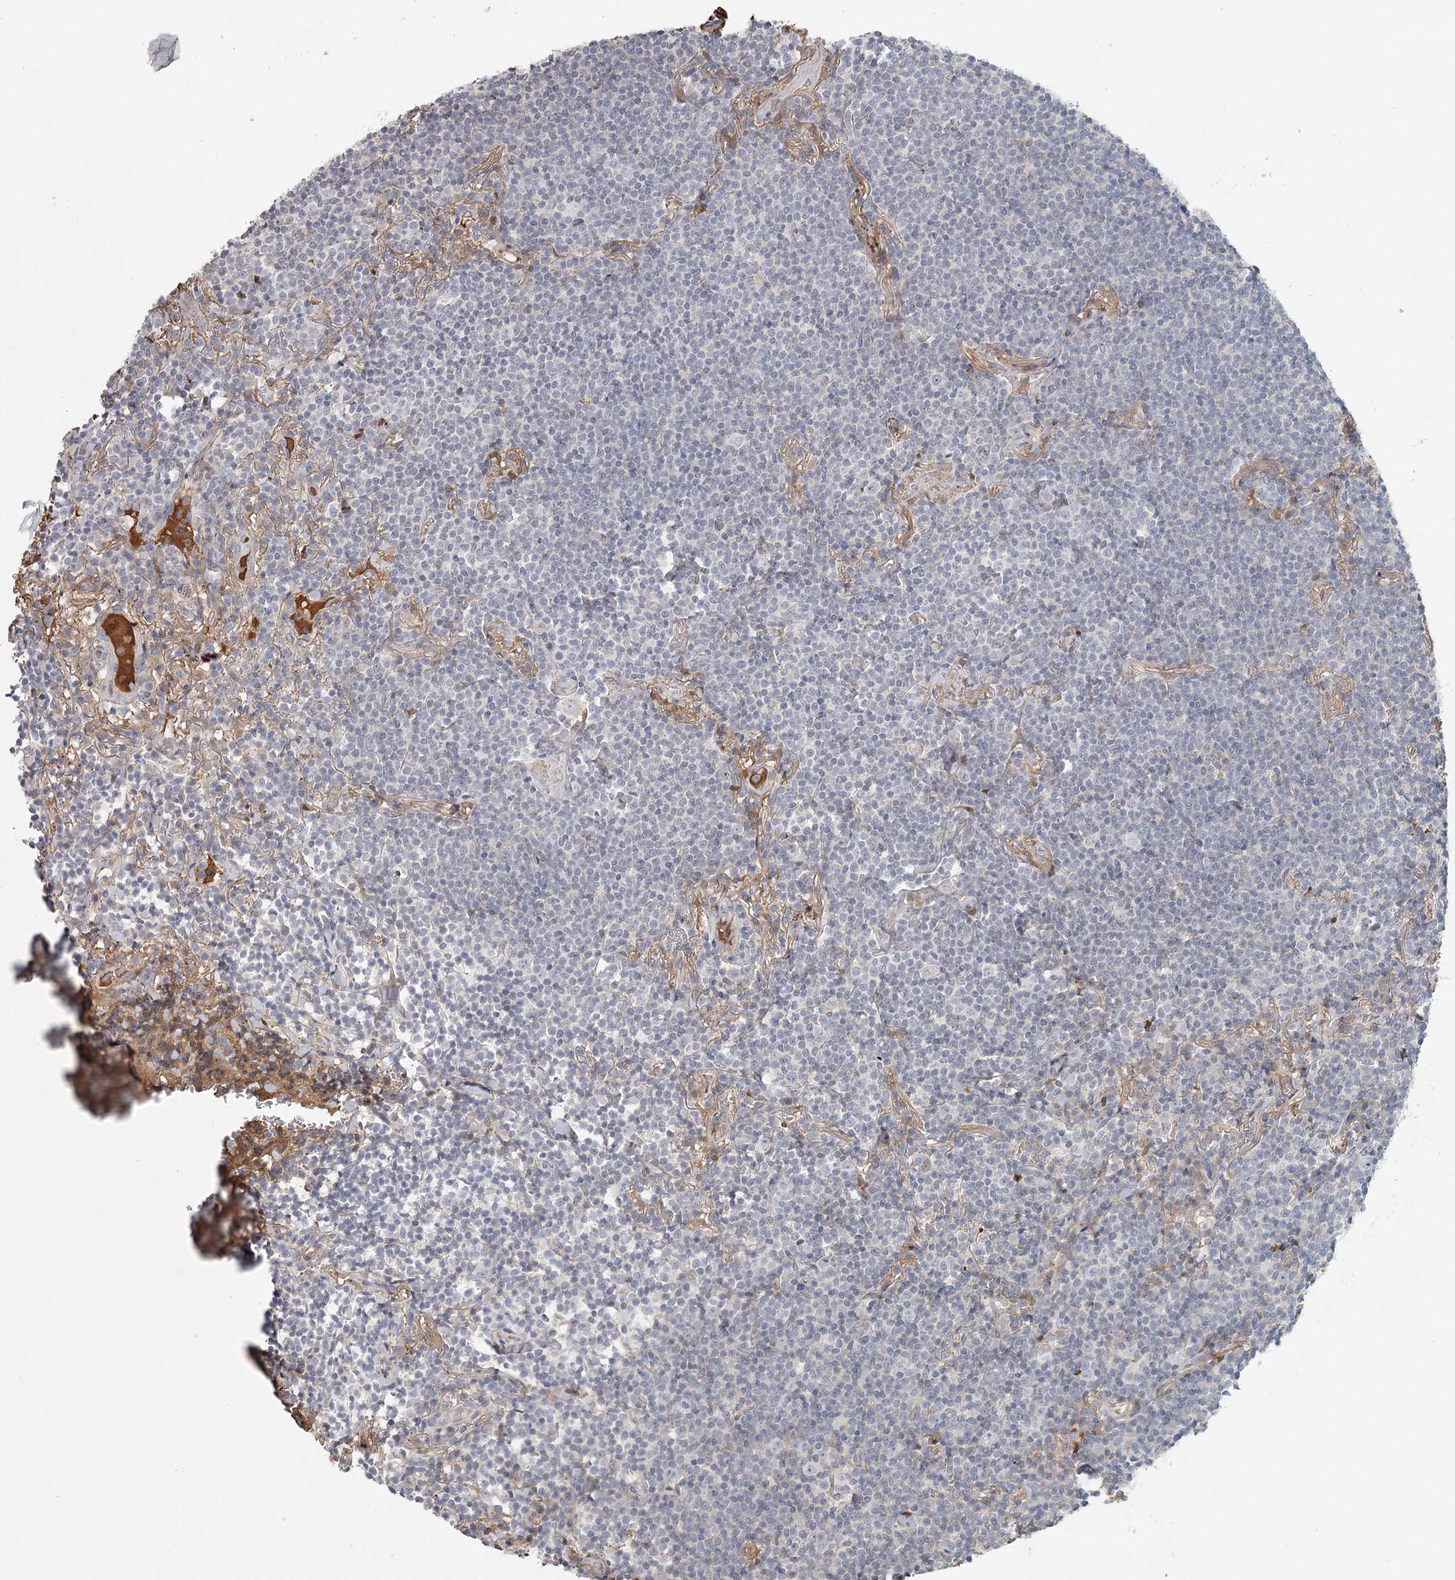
{"staining": {"intensity": "negative", "quantity": "none", "location": "none"}, "tissue": "lymphoma", "cell_type": "Tumor cells", "image_type": "cancer", "snomed": [{"axis": "morphology", "description": "Malignant lymphoma, non-Hodgkin's type, Low grade"}, {"axis": "topography", "description": "Lung"}], "caption": "Protein analysis of lymphoma demonstrates no significant staining in tumor cells. (Brightfield microscopy of DAB immunohistochemistry at high magnification).", "gene": "DHRS9", "patient": {"sex": "female", "age": 71}}